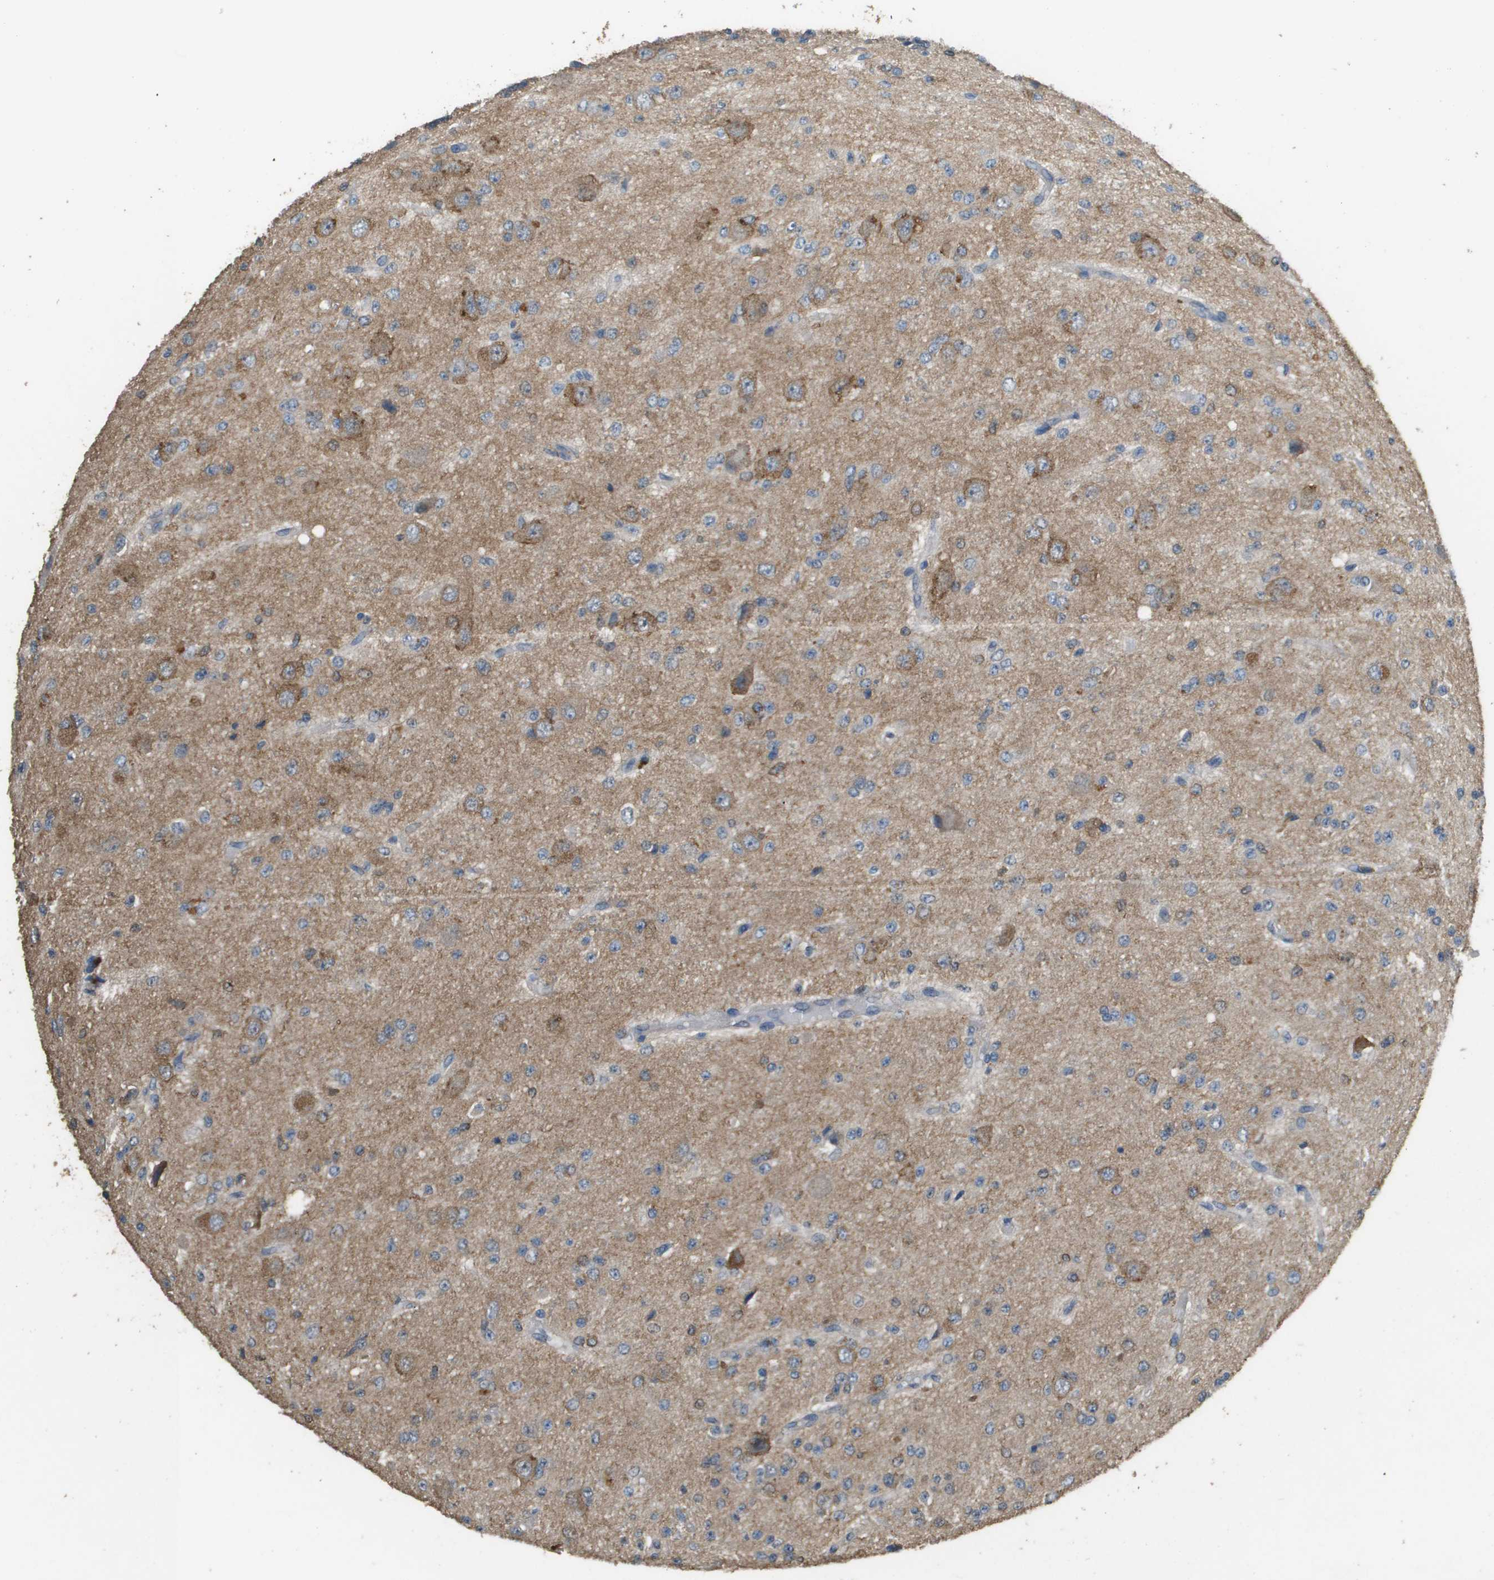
{"staining": {"intensity": "weak", "quantity": ">75%", "location": "cytoplasmic/membranous"}, "tissue": "glioma", "cell_type": "Tumor cells", "image_type": "cancer", "snomed": [{"axis": "morphology", "description": "Glioma, malignant, High grade"}, {"axis": "topography", "description": "pancreas cauda"}], "caption": "IHC photomicrograph of malignant high-grade glioma stained for a protein (brown), which displays low levels of weak cytoplasmic/membranous expression in about >75% of tumor cells.", "gene": "MS4A7", "patient": {"sex": "male", "age": 60}}